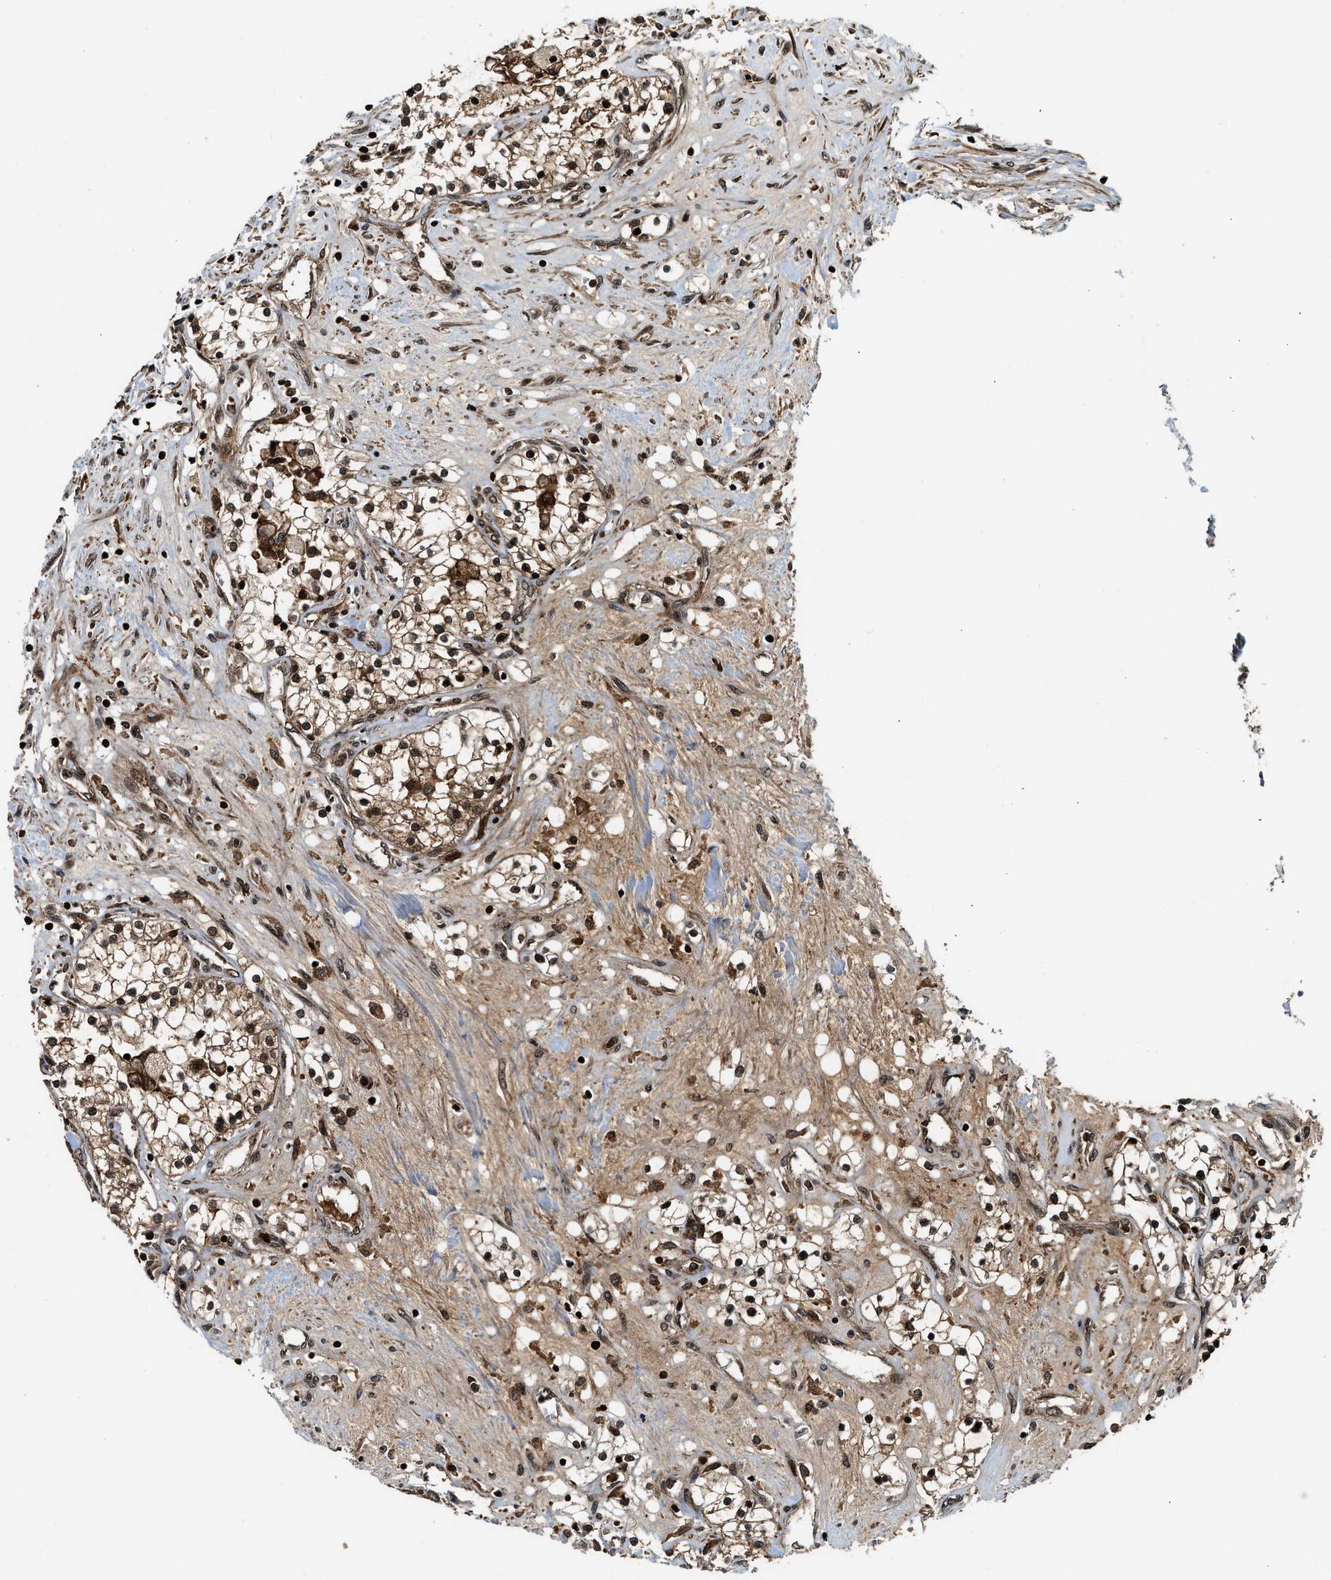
{"staining": {"intensity": "strong", "quantity": ">75%", "location": "cytoplasmic/membranous,nuclear"}, "tissue": "renal cancer", "cell_type": "Tumor cells", "image_type": "cancer", "snomed": [{"axis": "morphology", "description": "Adenocarcinoma, NOS"}, {"axis": "topography", "description": "Kidney"}], "caption": "Immunohistochemical staining of human renal cancer (adenocarcinoma) reveals strong cytoplasmic/membranous and nuclear protein expression in approximately >75% of tumor cells.", "gene": "MDM2", "patient": {"sex": "male", "age": 68}}